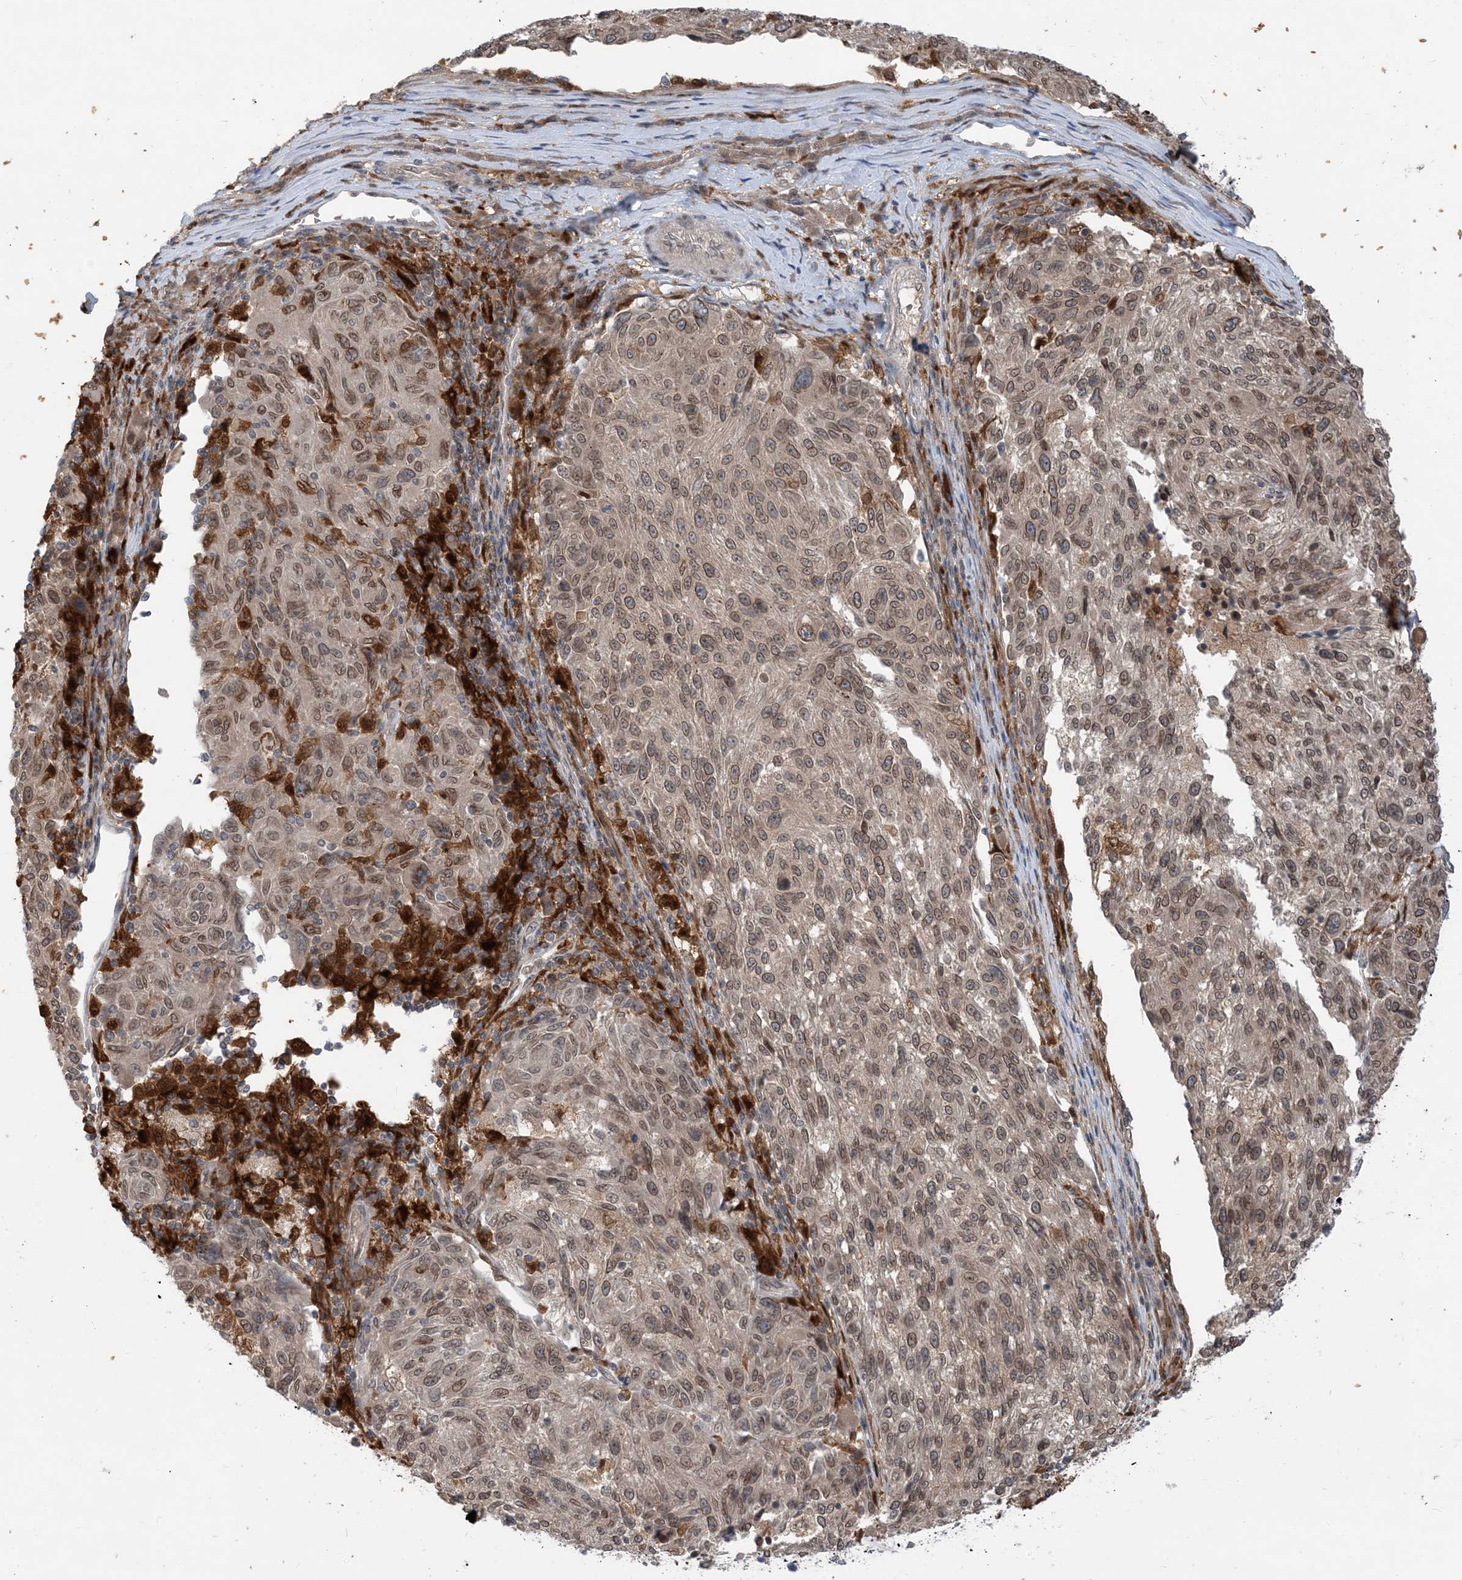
{"staining": {"intensity": "moderate", "quantity": ">75%", "location": "cytoplasmic/membranous,nuclear"}, "tissue": "melanoma", "cell_type": "Tumor cells", "image_type": "cancer", "snomed": [{"axis": "morphology", "description": "Malignant melanoma, NOS"}, {"axis": "topography", "description": "Skin"}], "caption": "Malignant melanoma stained for a protein demonstrates moderate cytoplasmic/membranous and nuclear positivity in tumor cells.", "gene": "NAGK", "patient": {"sex": "male", "age": 53}}